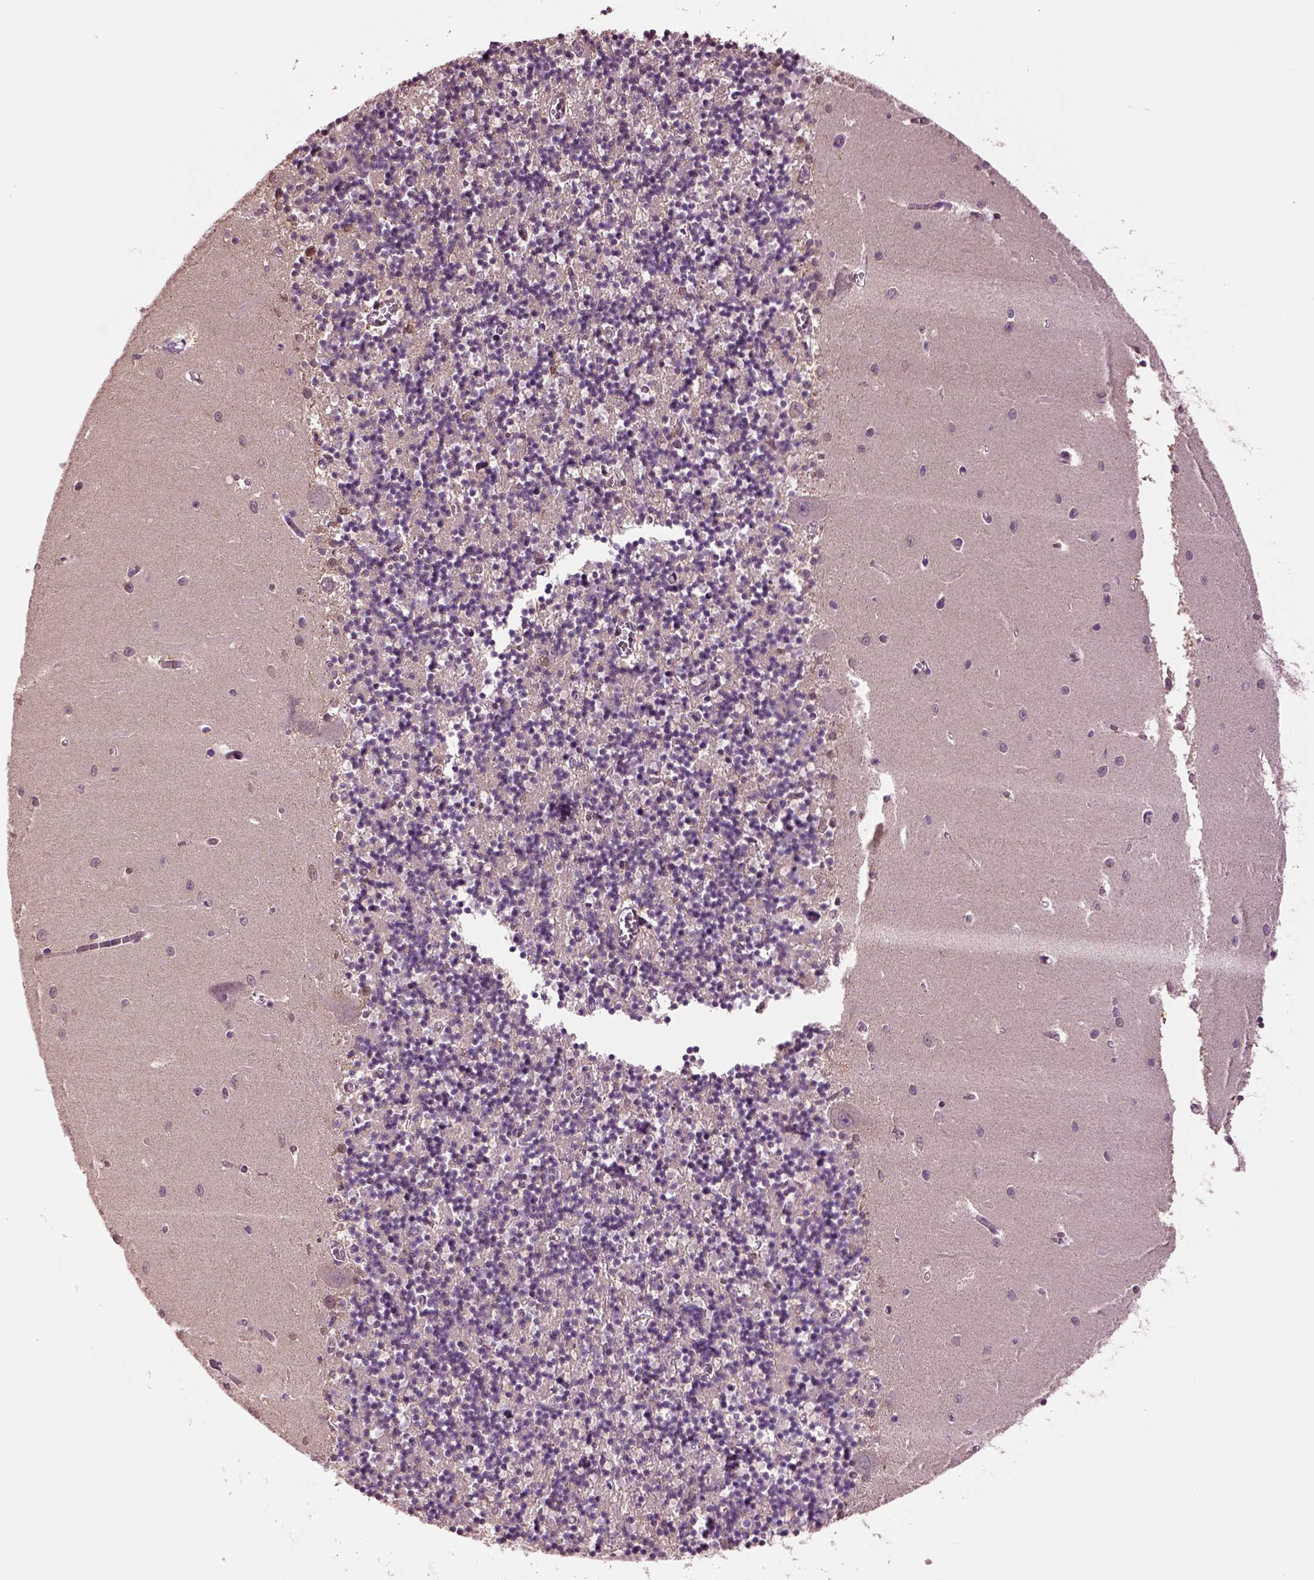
{"staining": {"intensity": "moderate", "quantity": "<25%", "location": "cytoplasmic/membranous,nuclear"}, "tissue": "cerebellum", "cell_type": "Cells in granular layer", "image_type": "normal", "snomed": [{"axis": "morphology", "description": "Normal tissue, NOS"}, {"axis": "topography", "description": "Cerebellum"}], "caption": "Benign cerebellum exhibits moderate cytoplasmic/membranous,nuclear staining in about <25% of cells in granular layer.", "gene": "CLPSL1", "patient": {"sex": "female", "age": 64}}